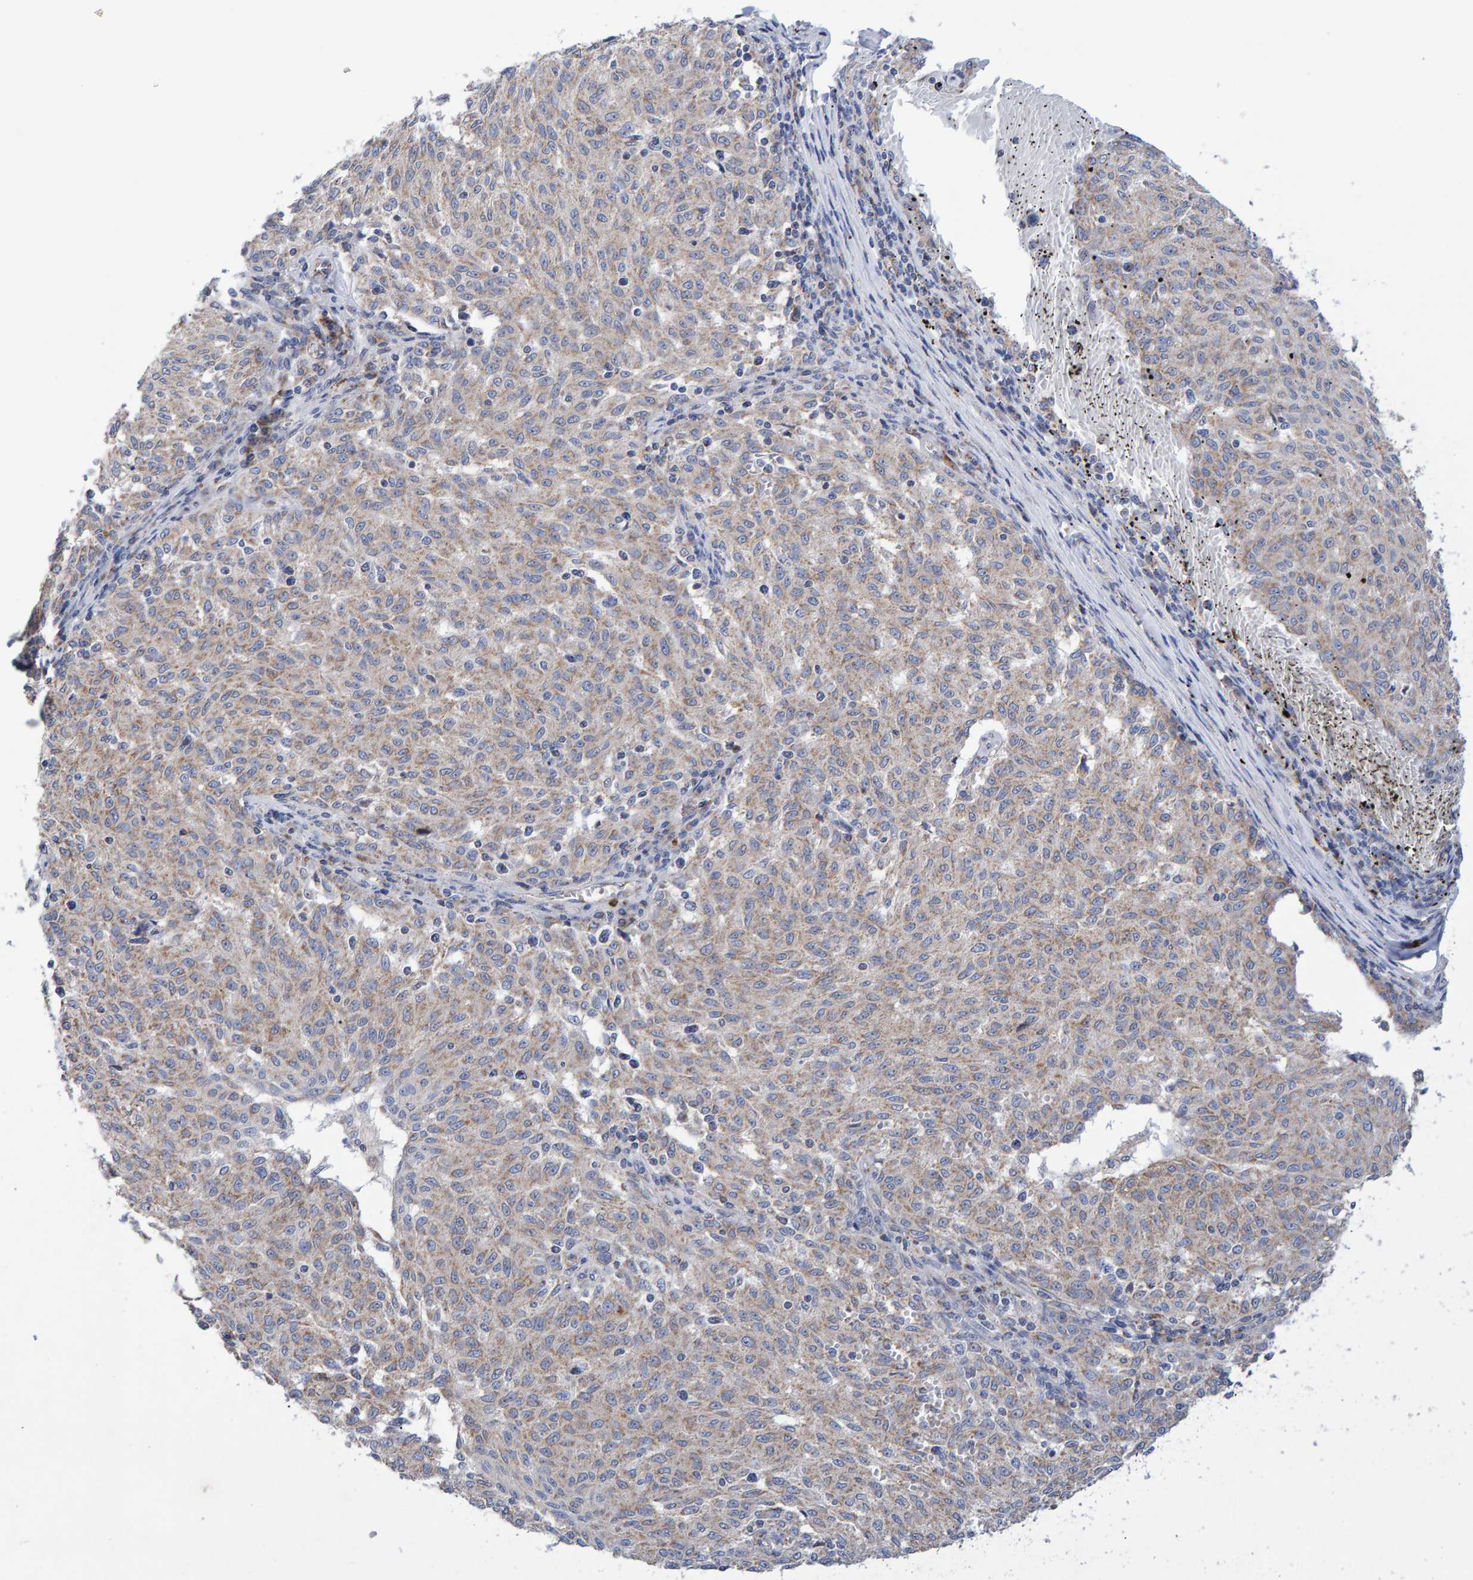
{"staining": {"intensity": "weak", "quantity": ">75%", "location": "cytoplasmic/membranous"}, "tissue": "melanoma", "cell_type": "Tumor cells", "image_type": "cancer", "snomed": [{"axis": "morphology", "description": "Malignant melanoma, NOS"}, {"axis": "topography", "description": "Skin"}], "caption": "Immunohistochemistry of malignant melanoma exhibits low levels of weak cytoplasmic/membranous positivity in about >75% of tumor cells.", "gene": "EFR3A", "patient": {"sex": "female", "age": 72}}